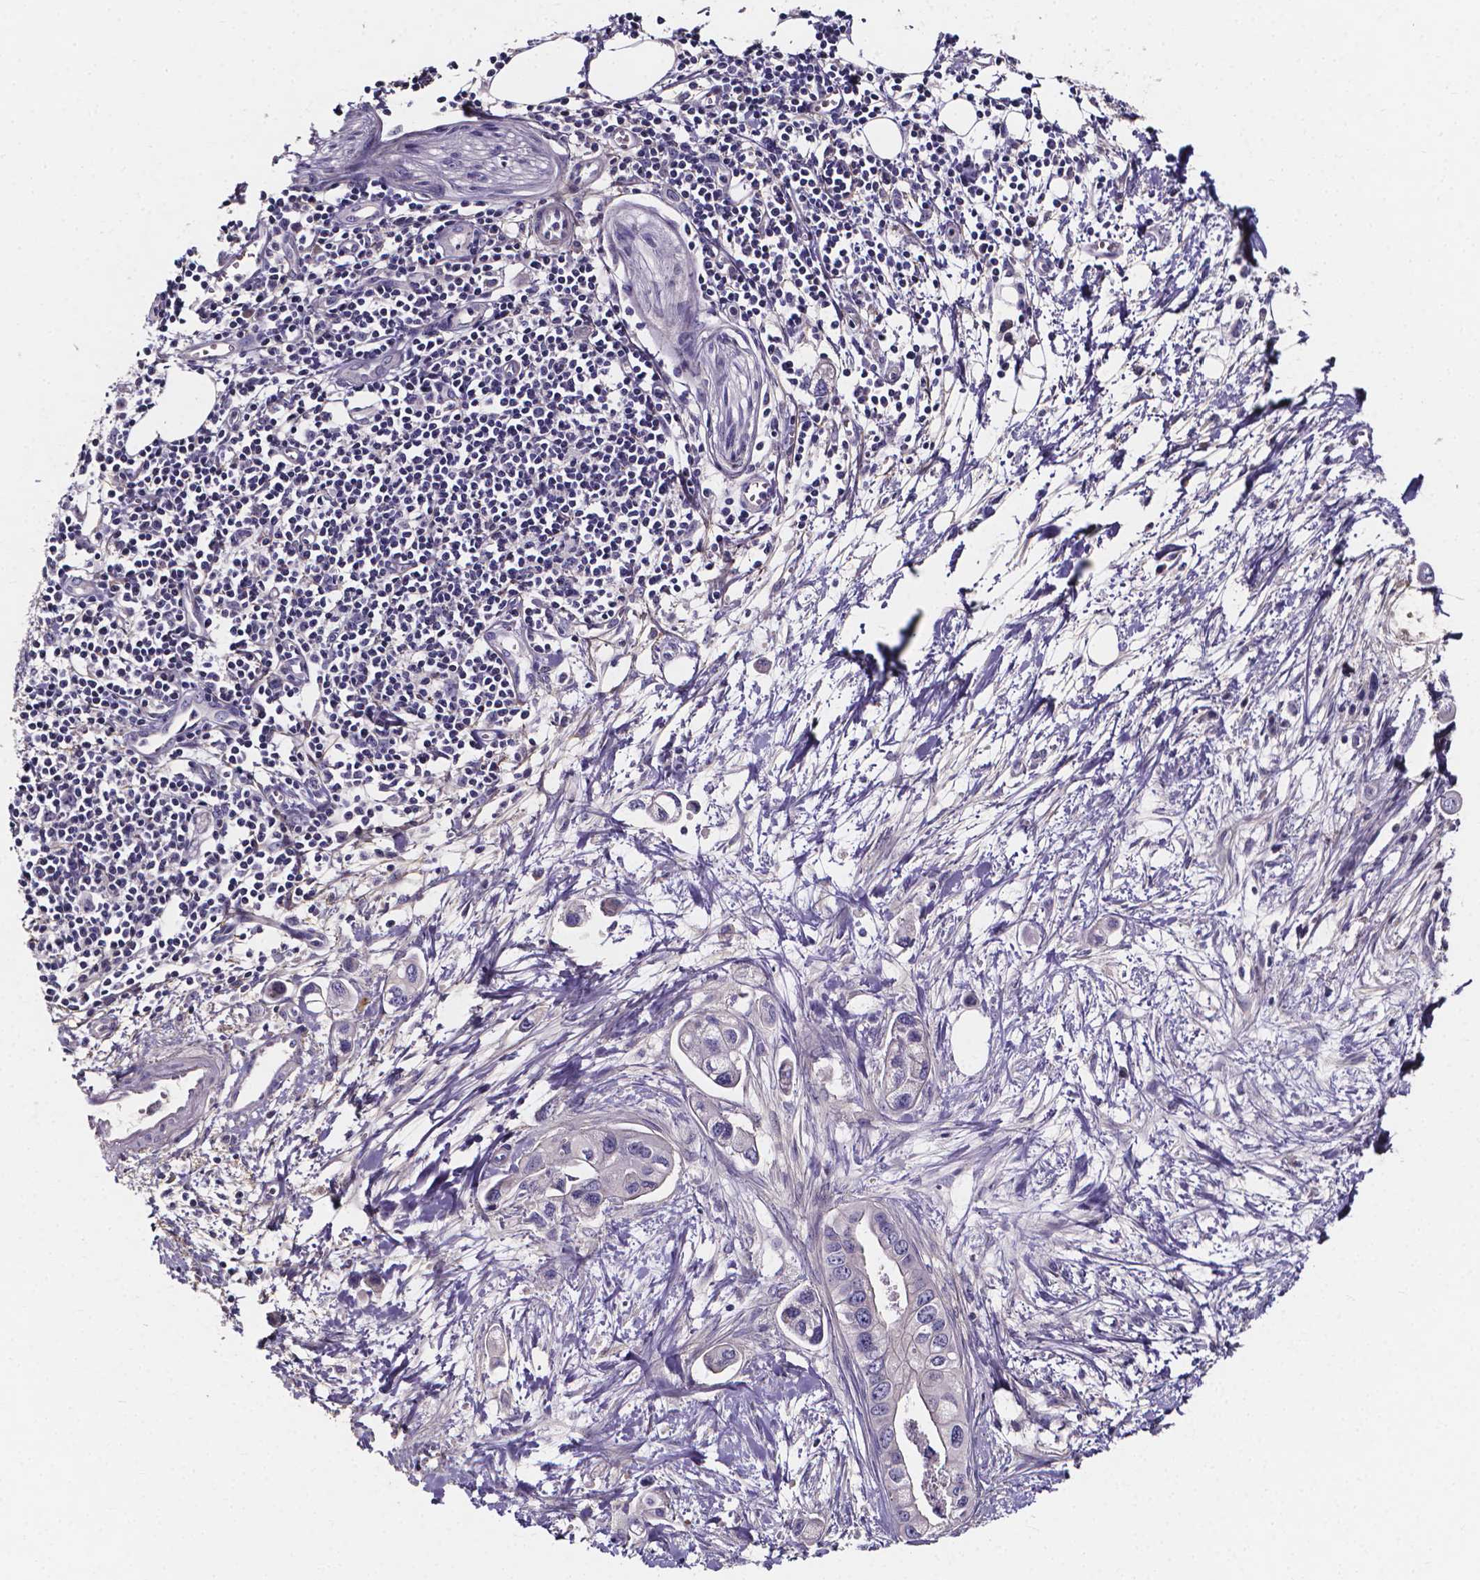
{"staining": {"intensity": "negative", "quantity": "none", "location": "none"}, "tissue": "pancreatic cancer", "cell_type": "Tumor cells", "image_type": "cancer", "snomed": [{"axis": "morphology", "description": "Adenocarcinoma, NOS"}, {"axis": "topography", "description": "Pancreas"}], "caption": "Immunohistochemistry photomicrograph of neoplastic tissue: human adenocarcinoma (pancreatic) stained with DAB displays no significant protein expression in tumor cells.", "gene": "SPOCD1", "patient": {"sex": "male", "age": 60}}